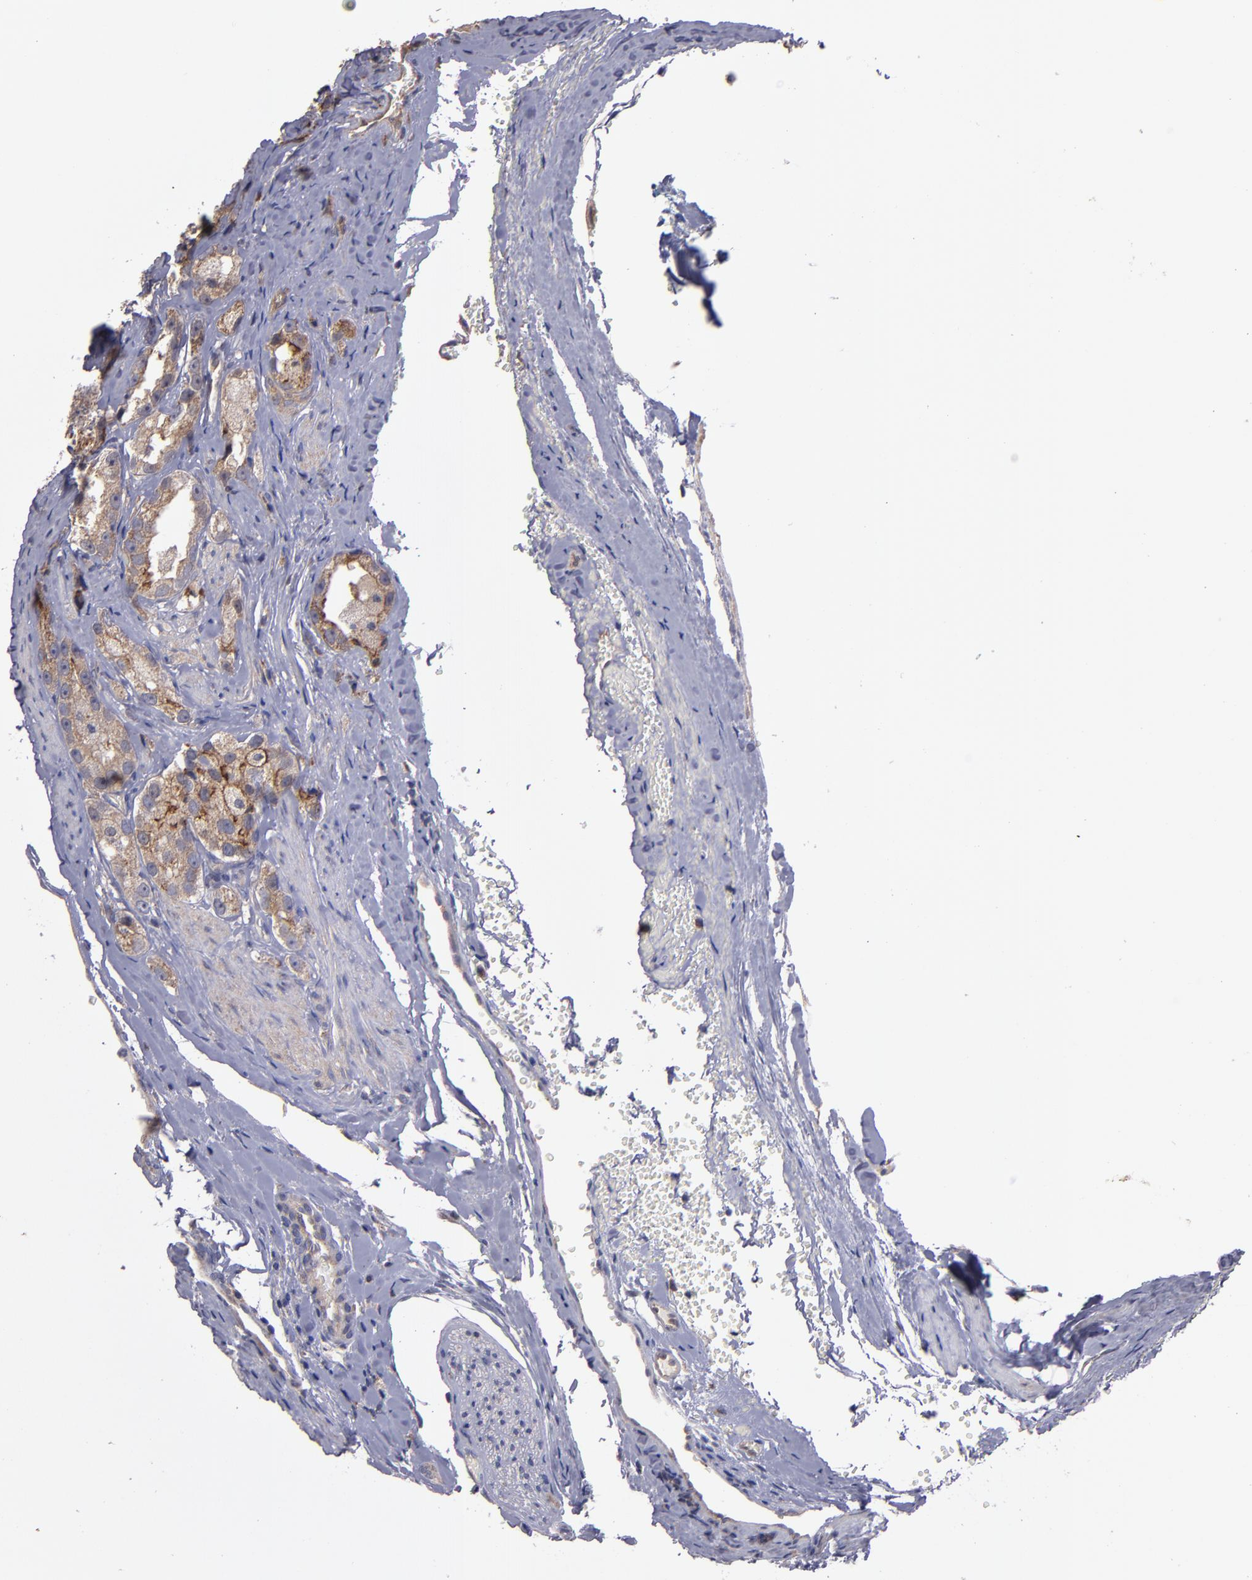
{"staining": {"intensity": "weak", "quantity": ">75%", "location": "cytoplasmic/membranous"}, "tissue": "prostate cancer", "cell_type": "Tumor cells", "image_type": "cancer", "snomed": [{"axis": "morphology", "description": "Adenocarcinoma, High grade"}, {"axis": "topography", "description": "Prostate"}], "caption": "This is an image of immunohistochemistry (IHC) staining of prostate adenocarcinoma (high-grade), which shows weak positivity in the cytoplasmic/membranous of tumor cells.", "gene": "IFIH1", "patient": {"sex": "male", "age": 63}}